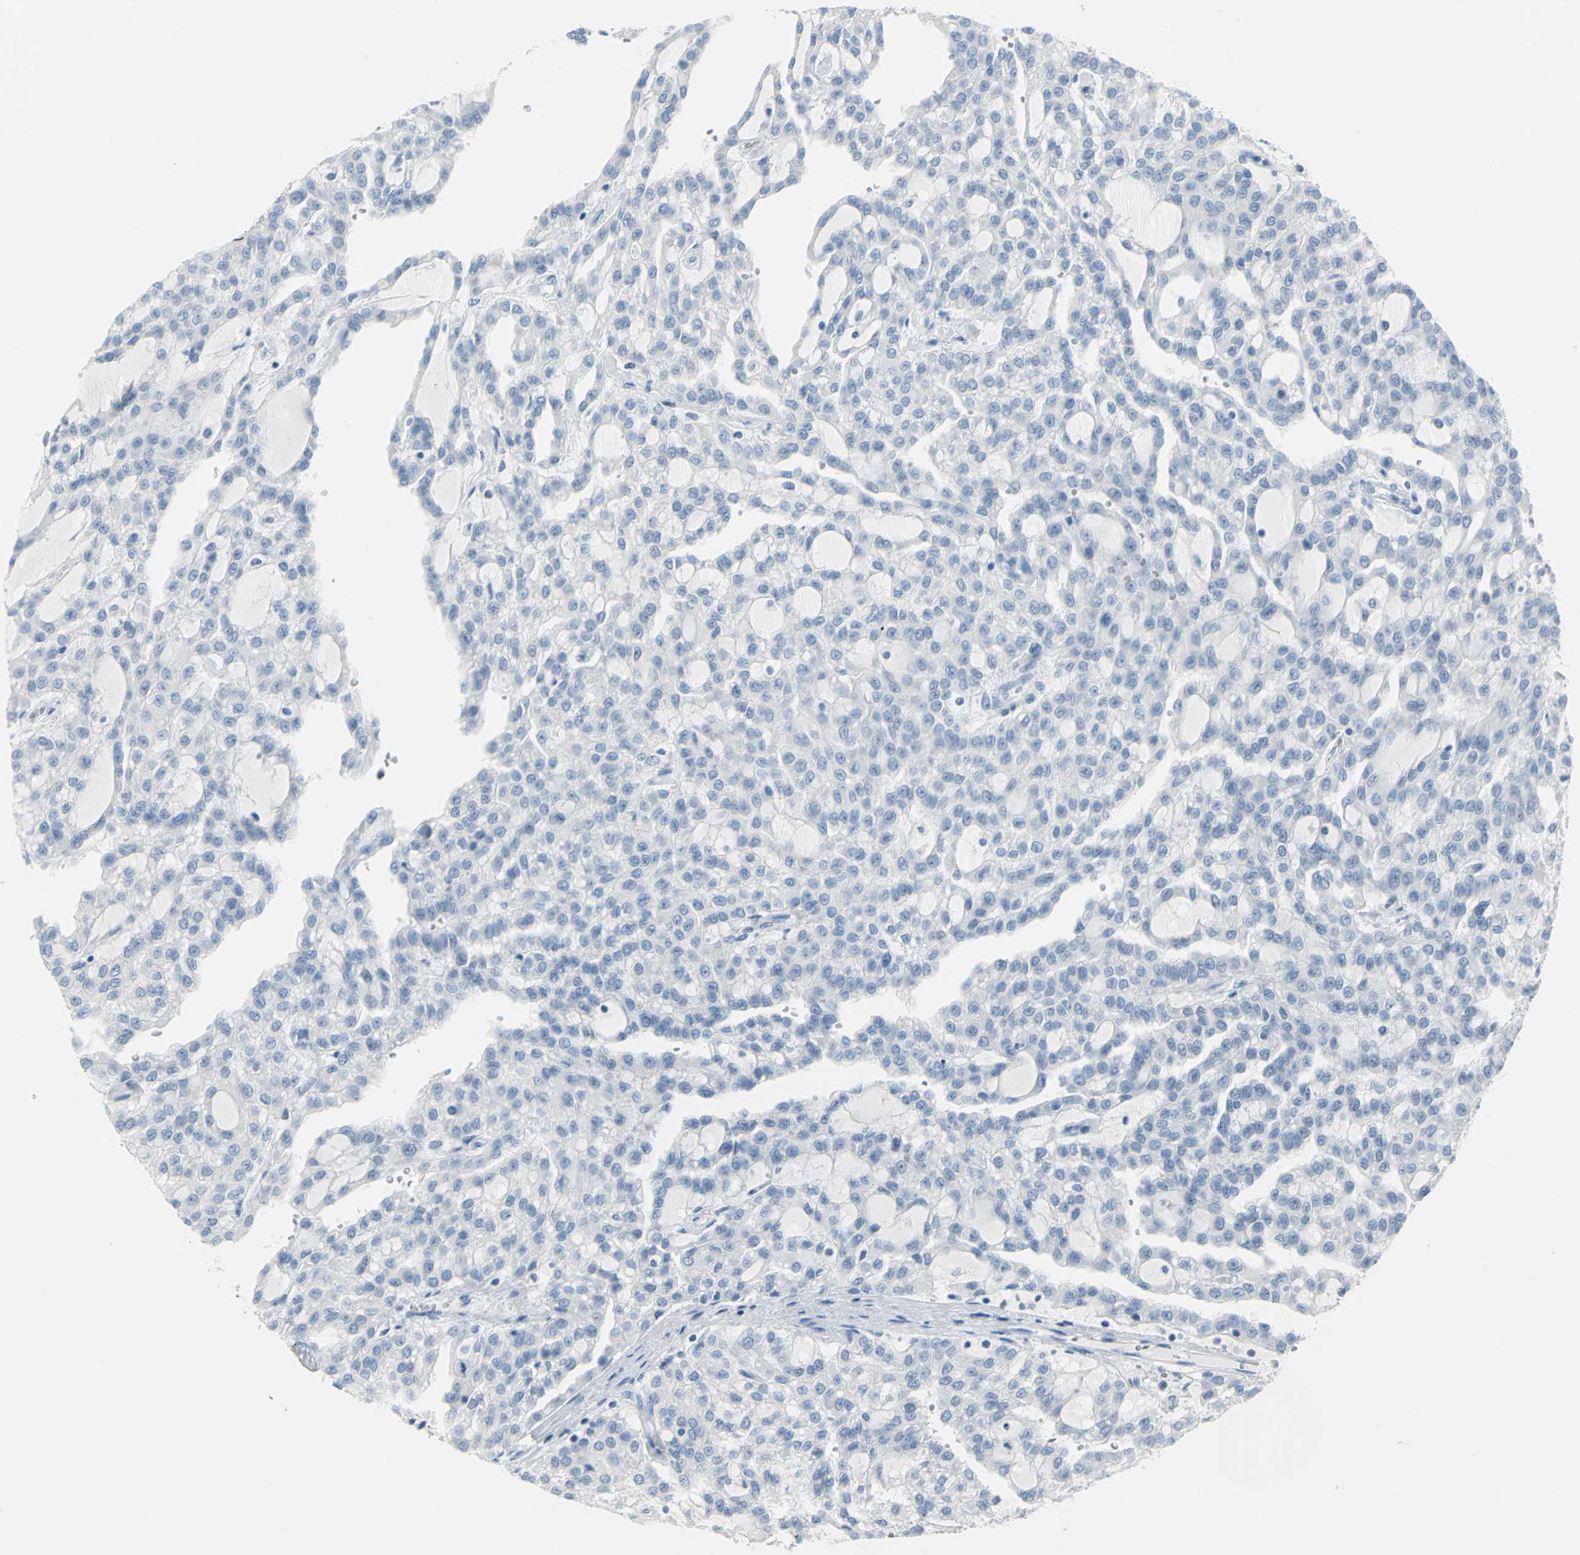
{"staining": {"intensity": "negative", "quantity": "none", "location": "none"}, "tissue": "renal cancer", "cell_type": "Tumor cells", "image_type": "cancer", "snomed": [{"axis": "morphology", "description": "Adenocarcinoma, NOS"}, {"axis": "topography", "description": "Kidney"}], "caption": "This histopathology image is of renal adenocarcinoma stained with IHC to label a protein in brown with the nuclei are counter-stained blue. There is no staining in tumor cells.", "gene": "MCM3", "patient": {"sex": "male", "age": 63}}